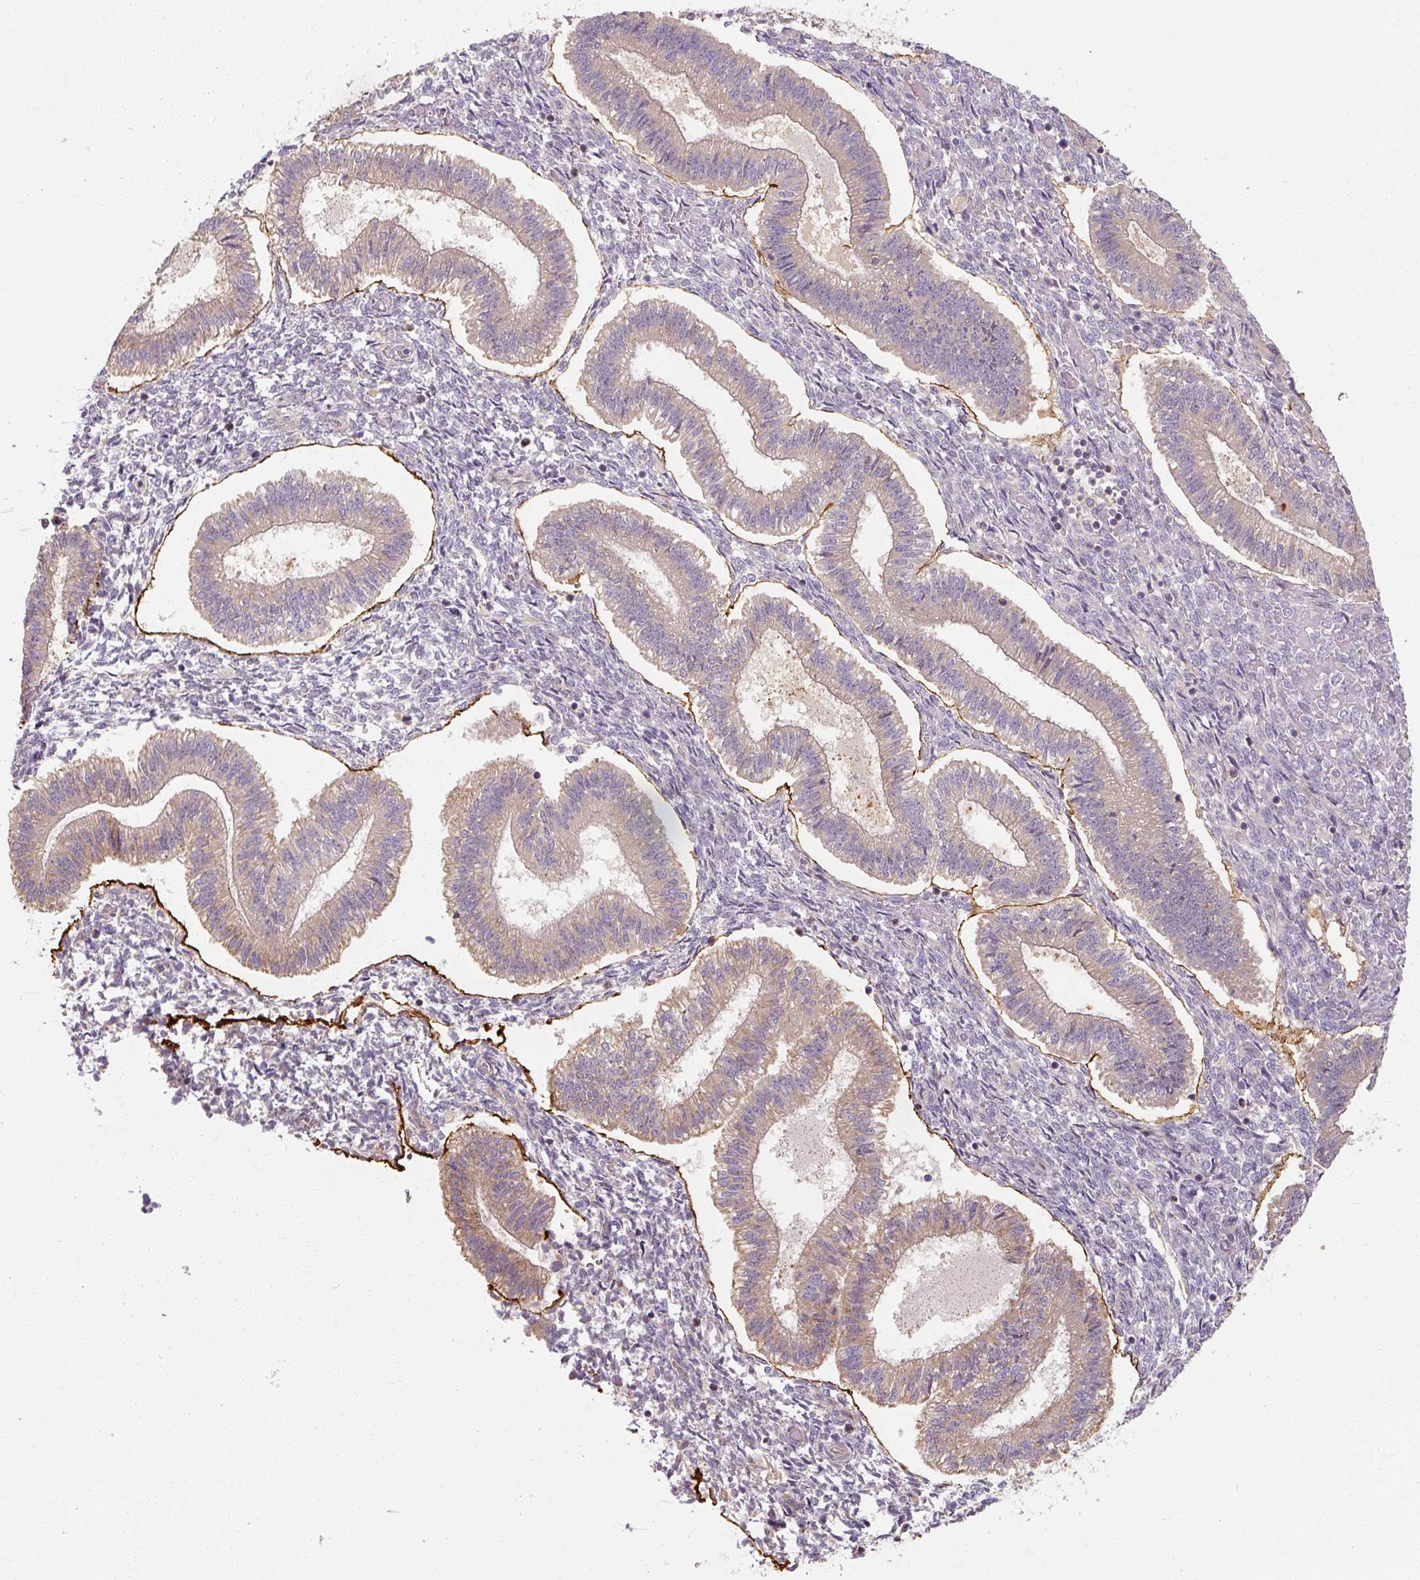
{"staining": {"intensity": "weak", "quantity": "25%-75%", "location": "cytoplasmic/membranous"}, "tissue": "endometrium", "cell_type": "Cells in endometrial stroma", "image_type": "normal", "snomed": [{"axis": "morphology", "description": "Normal tissue, NOS"}, {"axis": "topography", "description": "Endometrium"}], "caption": "Brown immunohistochemical staining in benign human endometrium shows weak cytoplasmic/membranous positivity in approximately 25%-75% of cells in endometrial stroma.", "gene": "RB1CC1", "patient": {"sex": "female", "age": 25}}